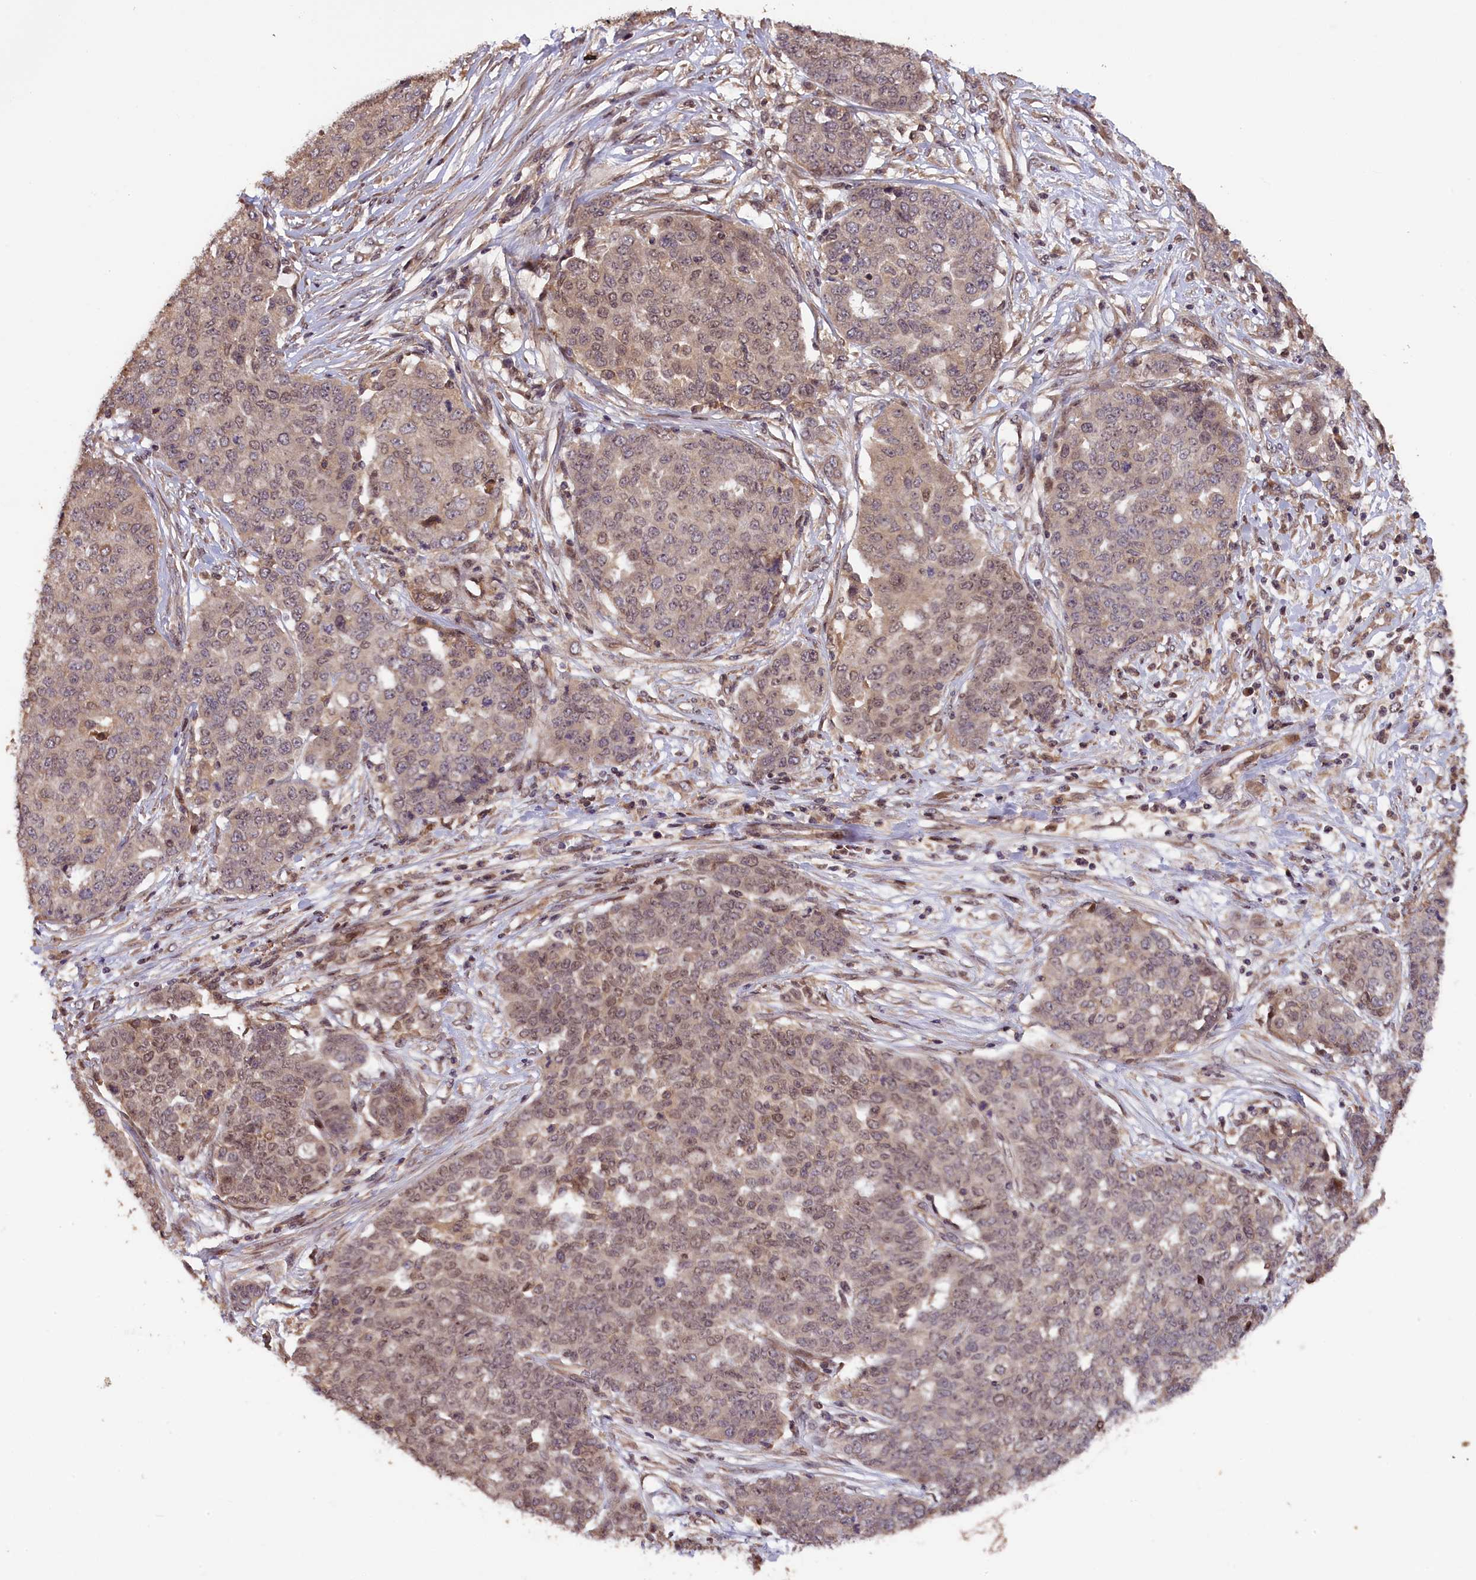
{"staining": {"intensity": "weak", "quantity": ">75%", "location": "cytoplasmic/membranous,nuclear"}, "tissue": "ovarian cancer", "cell_type": "Tumor cells", "image_type": "cancer", "snomed": [{"axis": "morphology", "description": "Cystadenocarcinoma, serous, NOS"}, {"axis": "topography", "description": "Soft tissue"}, {"axis": "topography", "description": "Ovary"}], "caption": "Protein expression analysis of human ovarian cancer reveals weak cytoplasmic/membranous and nuclear expression in approximately >75% of tumor cells.", "gene": "DNAJB9", "patient": {"sex": "female", "age": 57}}